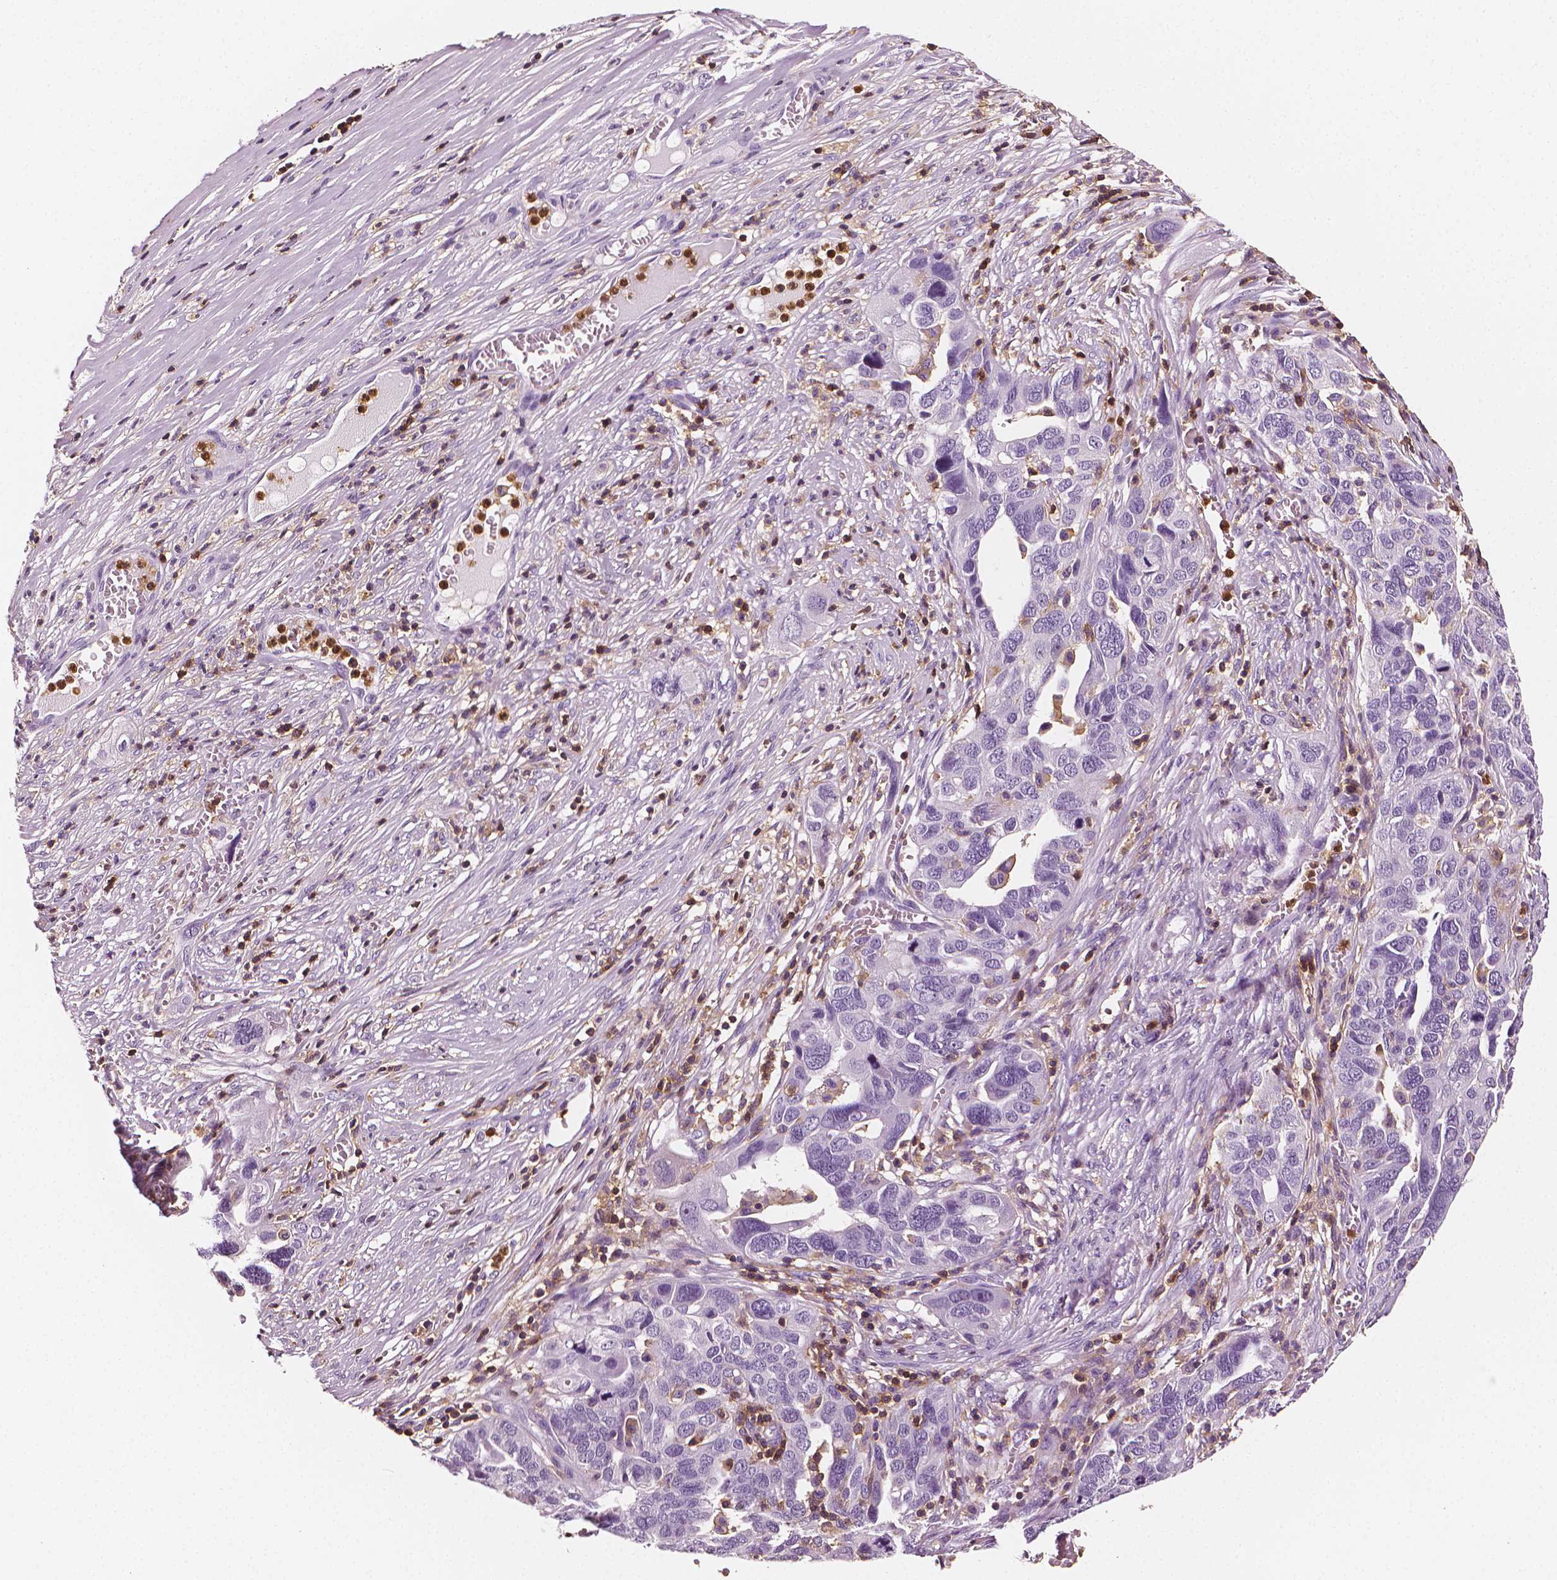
{"staining": {"intensity": "negative", "quantity": "none", "location": "none"}, "tissue": "ovarian cancer", "cell_type": "Tumor cells", "image_type": "cancer", "snomed": [{"axis": "morphology", "description": "Carcinoma, endometroid"}, {"axis": "topography", "description": "Soft tissue"}, {"axis": "topography", "description": "Ovary"}], "caption": "There is no significant expression in tumor cells of ovarian cancer (endometroid carcinoma). (Stains: DAB IHC with hematoxylin counter stain, Microscopy: brightfield microscopy at high magnification).", "gene": "PTPRC", "patient": {"sex": "female", "age": 52}}